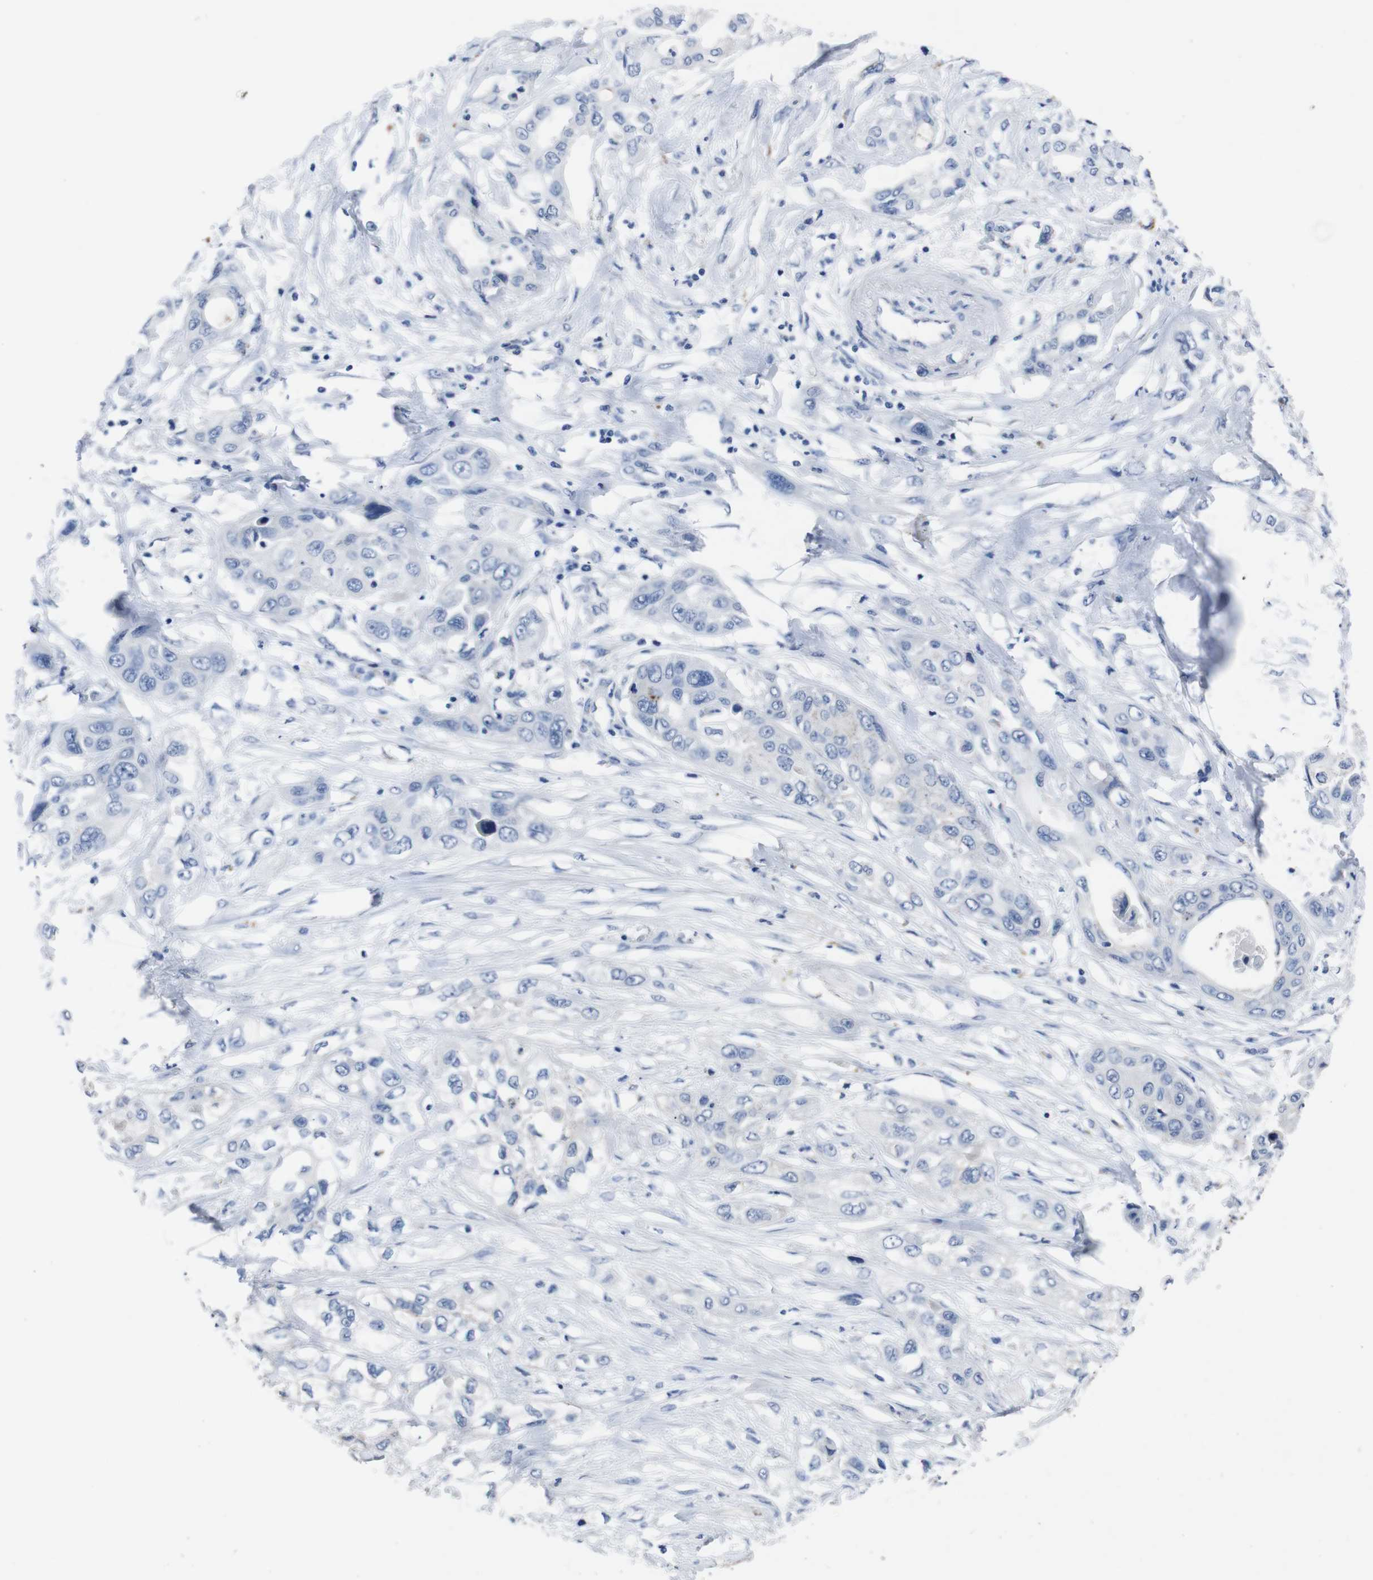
{"staining": {"intensity": "negative", "quantity": "none", "location": "none"}, "tissue": "pancreatic cancer", "cell_type": "Tumor cells", "image_type": "cancer", "snomed": [{"axis": "morphology", "description": "Adenocarcinoma, NOS"}, {"axis": "topography", "description": "Pancreas"}], "caption": "Tumor cells are negative for protein expression in human pancreatic cancer.", "gene": "GJB2", "patient": {"sex": "female", "age": 70}}